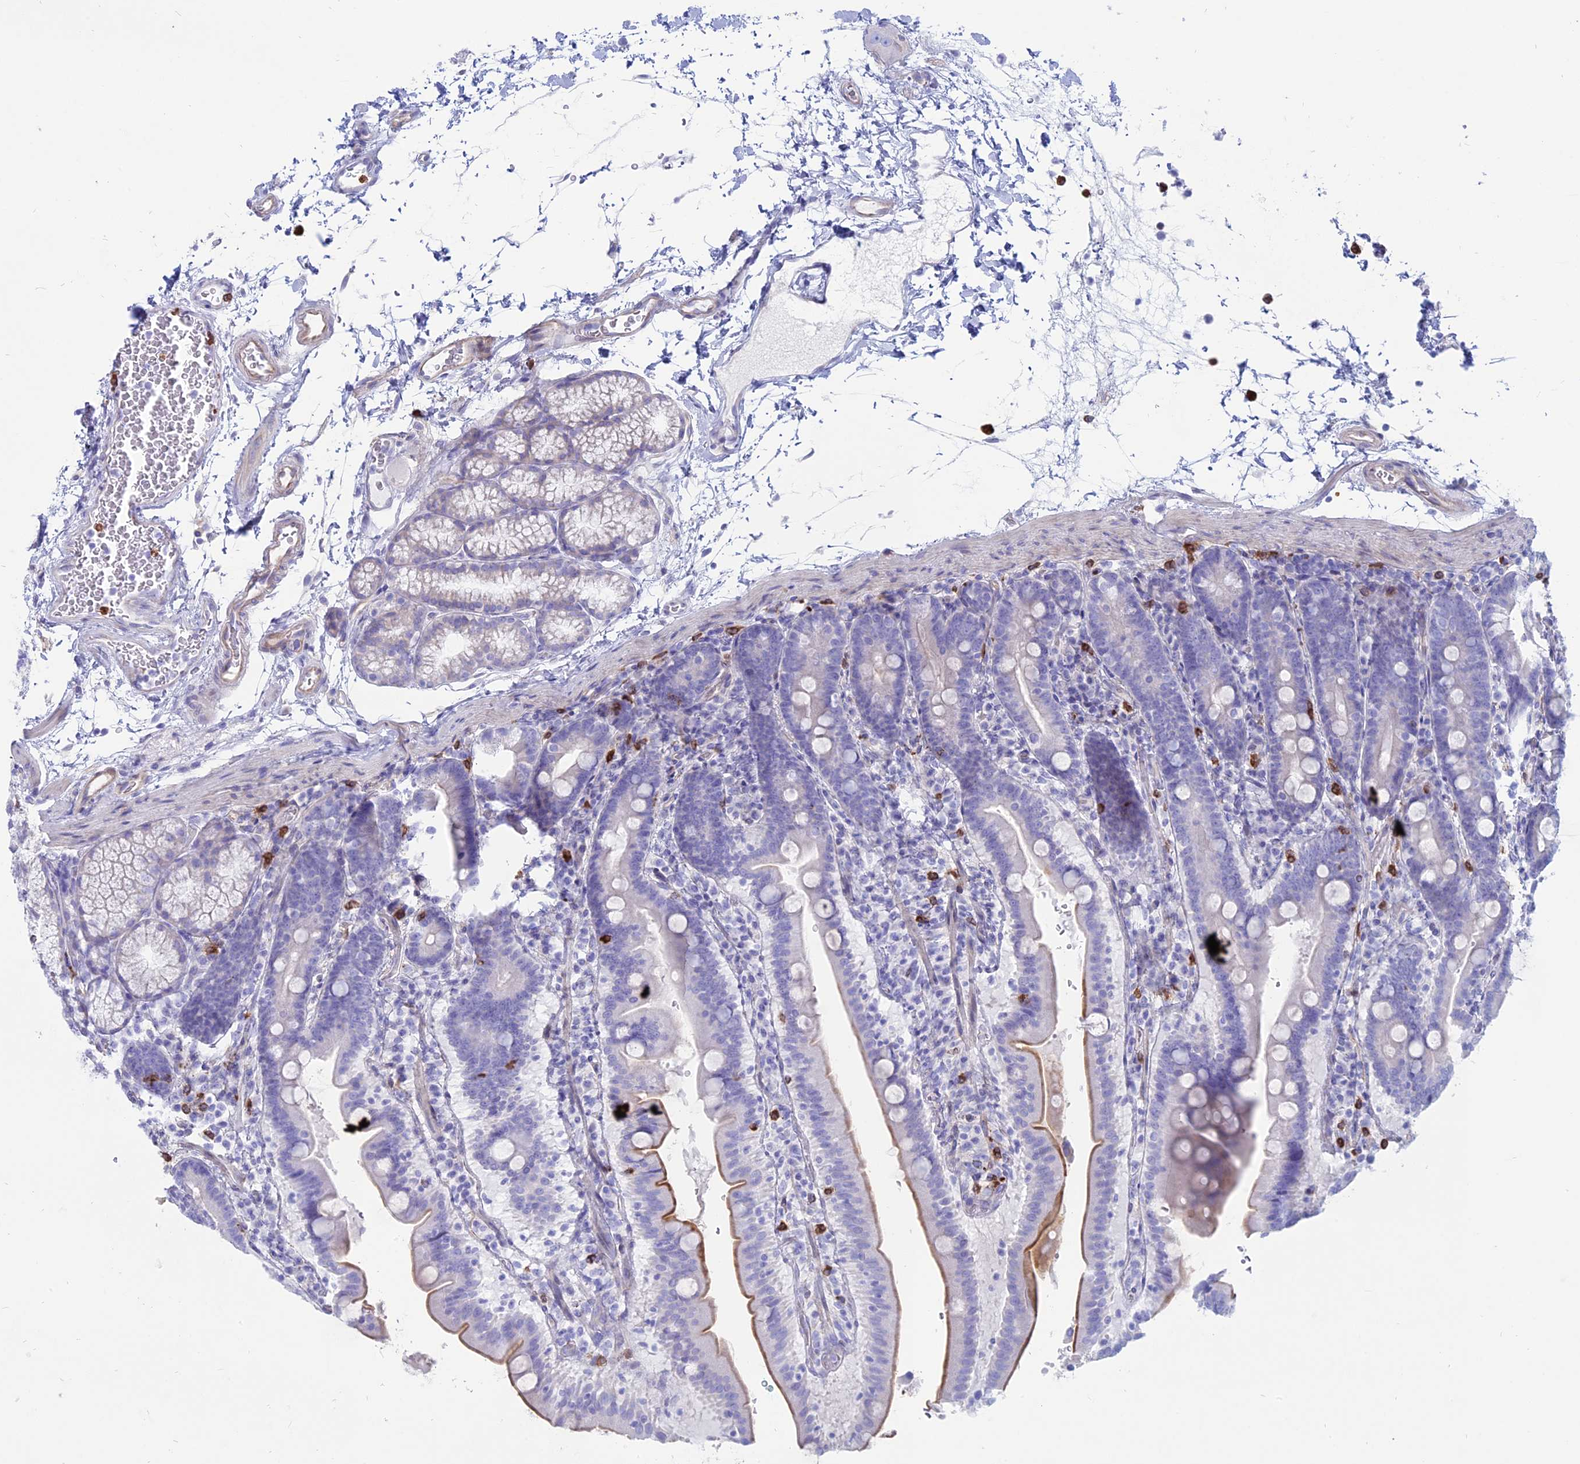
{"staining": {"intensity": "moderate", "quantity": "<25%", "location": "cytoplasmic/membranous"}, "tissue": "duodenum", "cell_type": "Glandular cells", "image_type": "normal", "snomed": [{"axis": "morphology", "description": "Normal tissue, NOS"}, {"axis": "topography", "description": "Duodenum"}], "caption": "Human duodenum stained with a brown dye displays moderate cytoplasmic/membranous positive expression in about <25% of glandular cells.", "gene": "OR2AE1", "patient": {"sex": "male", "age": 54}}